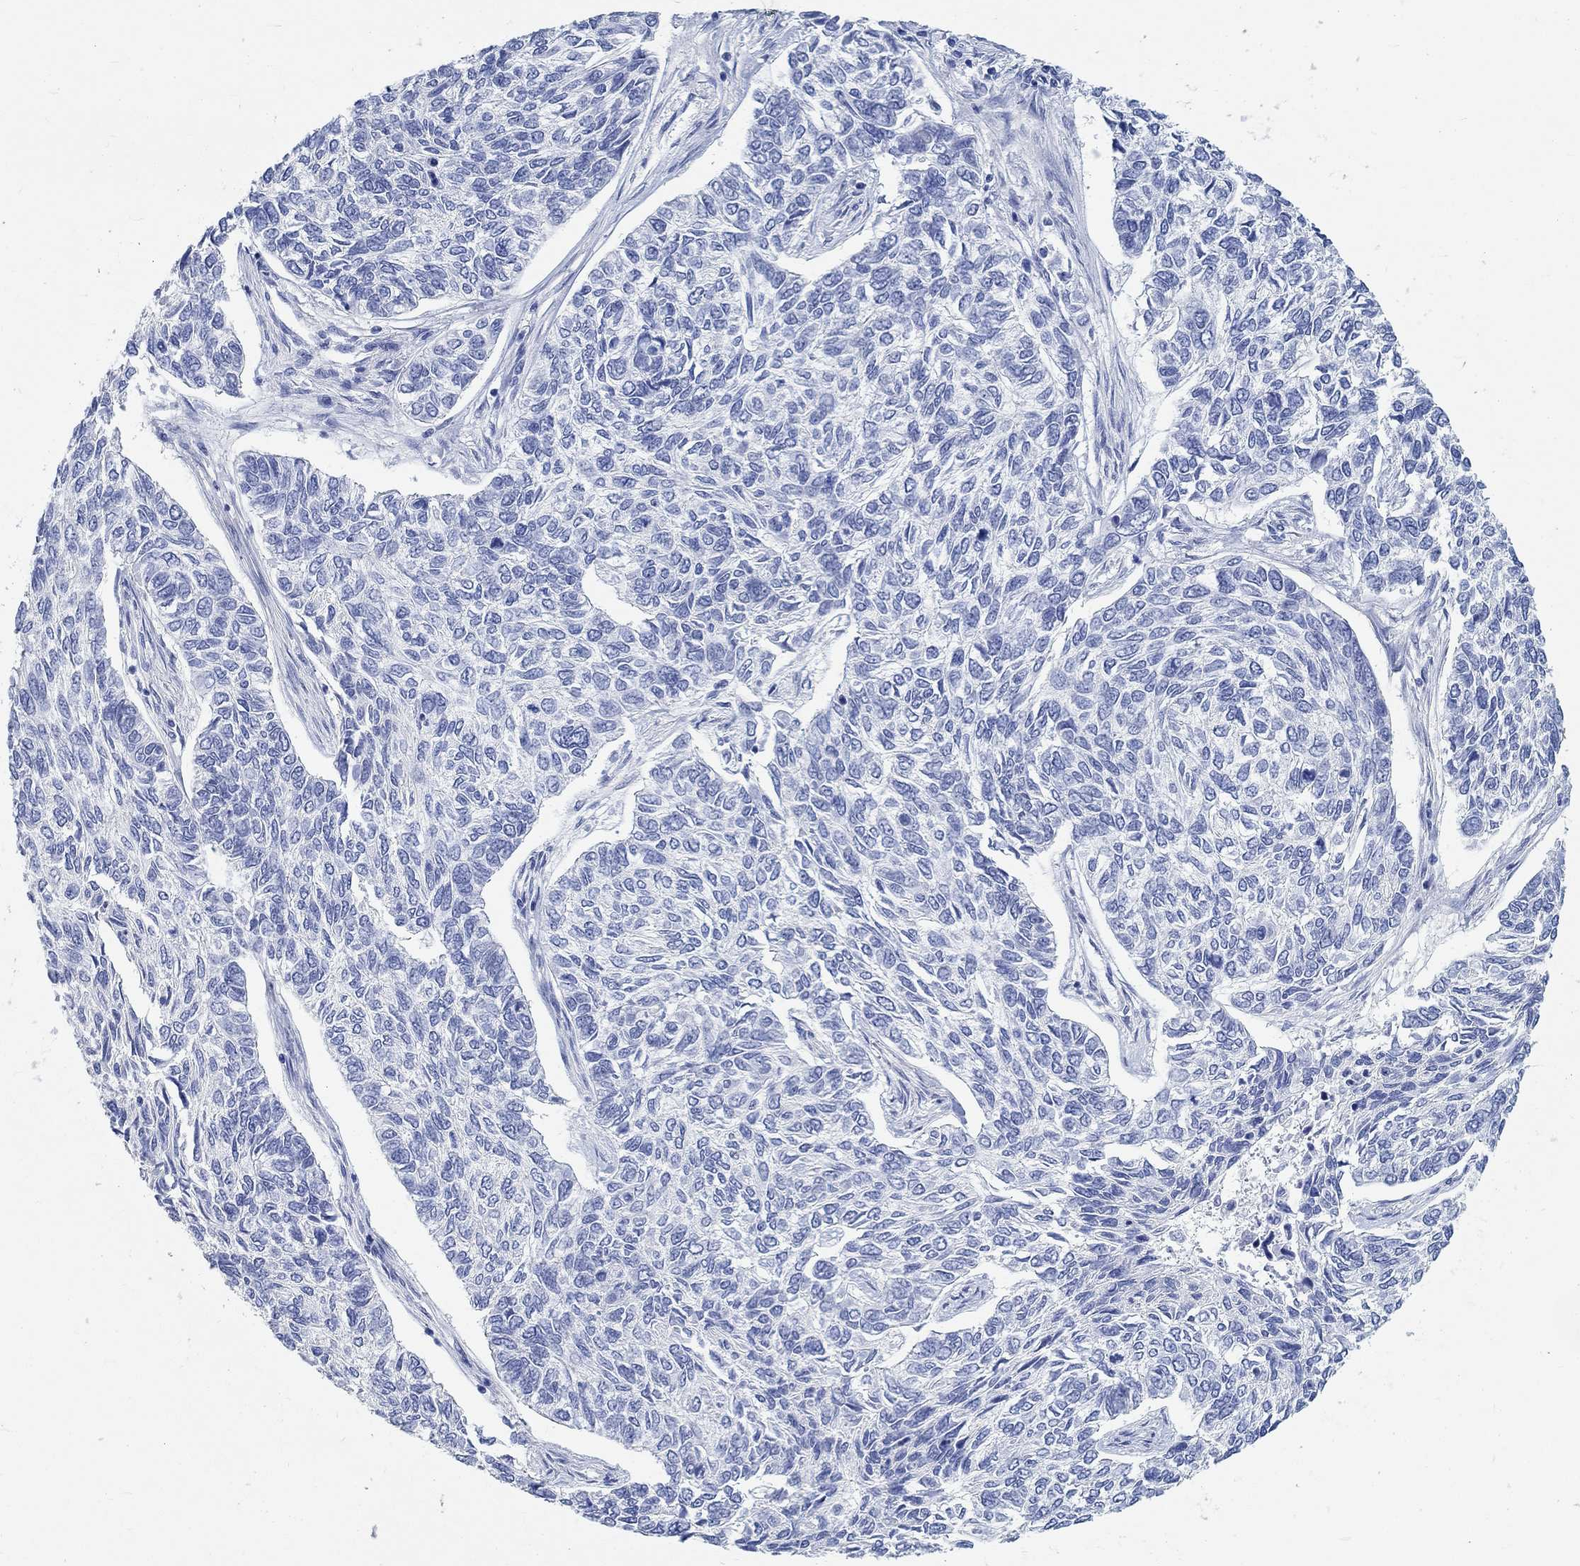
{"staining": {"intensity": "negative", "quantity": "none", "location": "none"}, "tissue": "skin cancer", "cell_type": "Tumor cells", "image_type": "cancer", "snomed": [{"axis": "morphology", "description": "Basal cell carcinoma"}, {"axis": "topography", "description": "Skin"}], "caption": "A histopathology image of human basal cell carcinoma (skin) is negative for staining in tumor cells.", "gene": "GRIA3", "patient": {"sex": "female", "age": 65}}